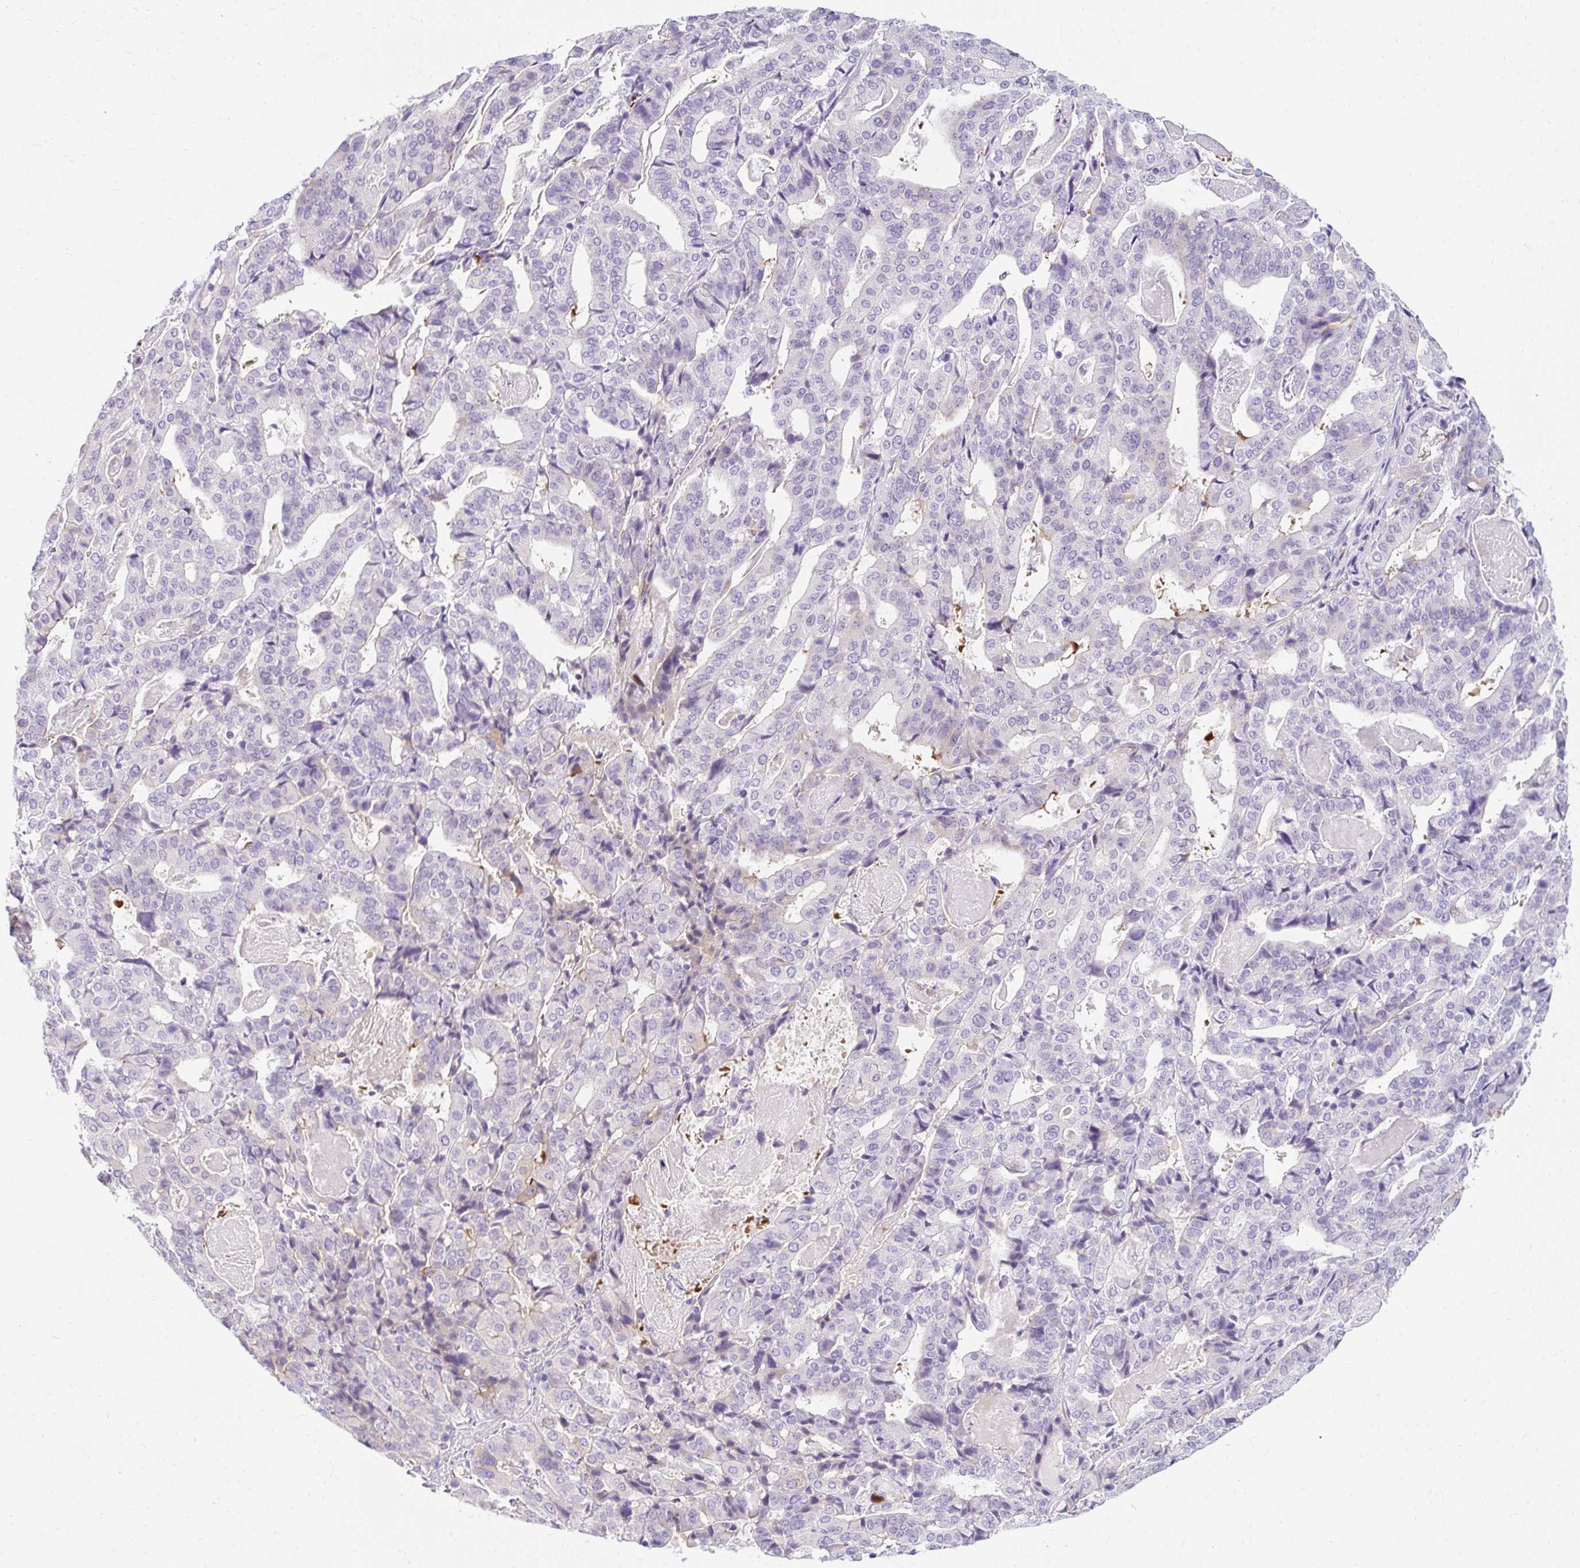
{"staining": {"intensity": "weak", "quantity": "25%-75%", "location": "cytoplasmic/membranous"}, "tissue": "stomach cancer", "cell_type": "Tumor cells", "image_type": "cancer", "snomed": [{"axis": "morphology", "description": "Adenocarcinoma, NOS"}, {"axis": "topography", "description": "Stomach"}], "caption": "Brown immunohistochemical staining in adenocarcinoma (stomach) exhibits weak cytoplasmic/membranous expression in about 25%-75% of tumor cells.", "gene": "GOLGA8A", "patient": {"sex": "male", "age": 48}}